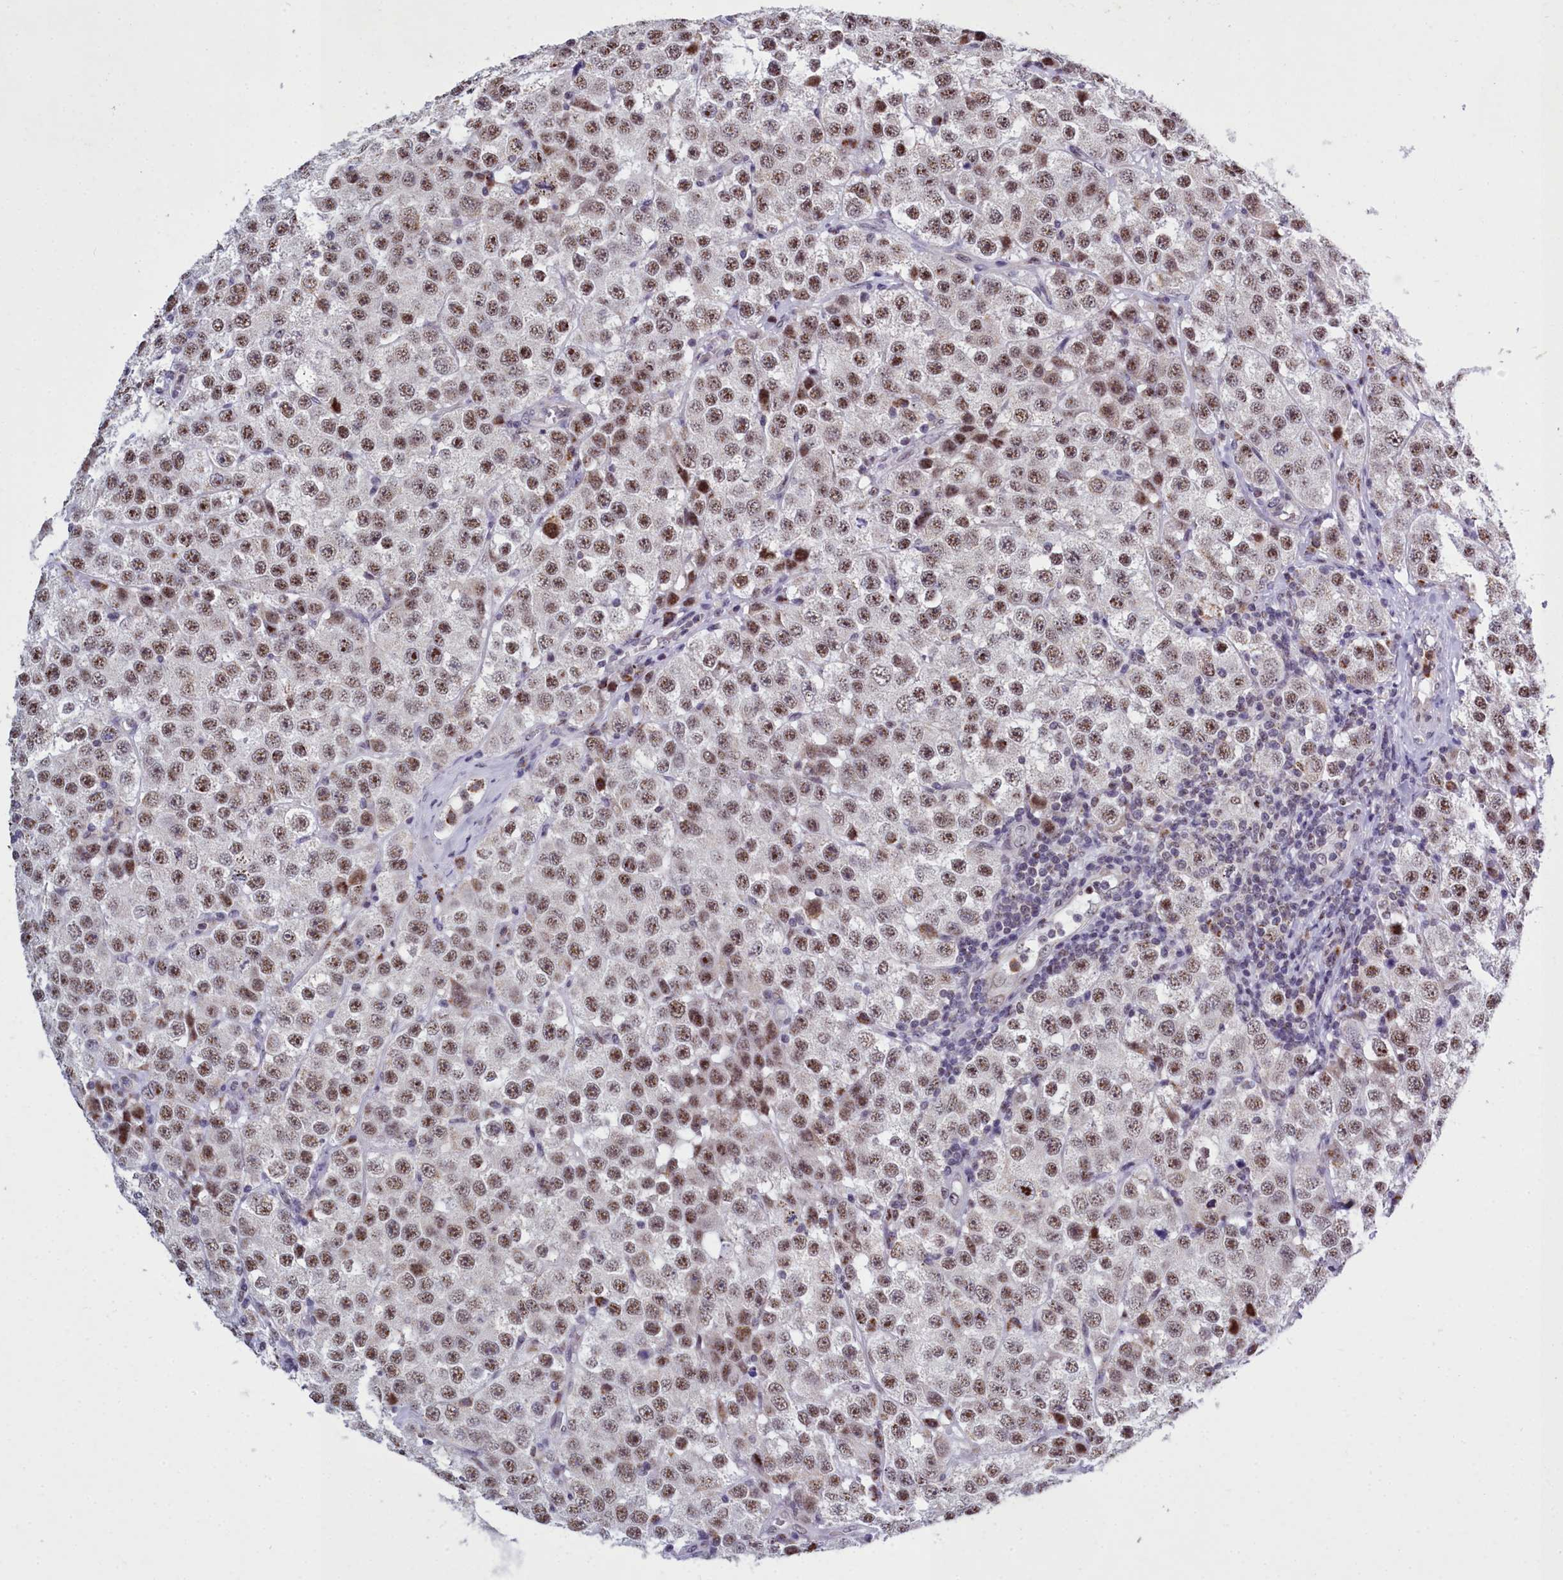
{"staining": {"intensity": "moderate", "quantity": ">75%", "location": "nuclear"}, "tissue": "testis cancer", "cell_type": "Tumor cells", "image_type": "cancer", "snomed": [{"axis": "morphology", "description": "Seminoma, NOS"}, {"axis": "topography", "description": "Testis"}], "caption": "Immunohistochemistry (IHC) (DAB) staining of human testis seminoma exhibits moderate nuclear protein expression in approximately >75% of tumor cells.", "gene": "POM121L2", "patient": {"sex": "male", "age": 28}}